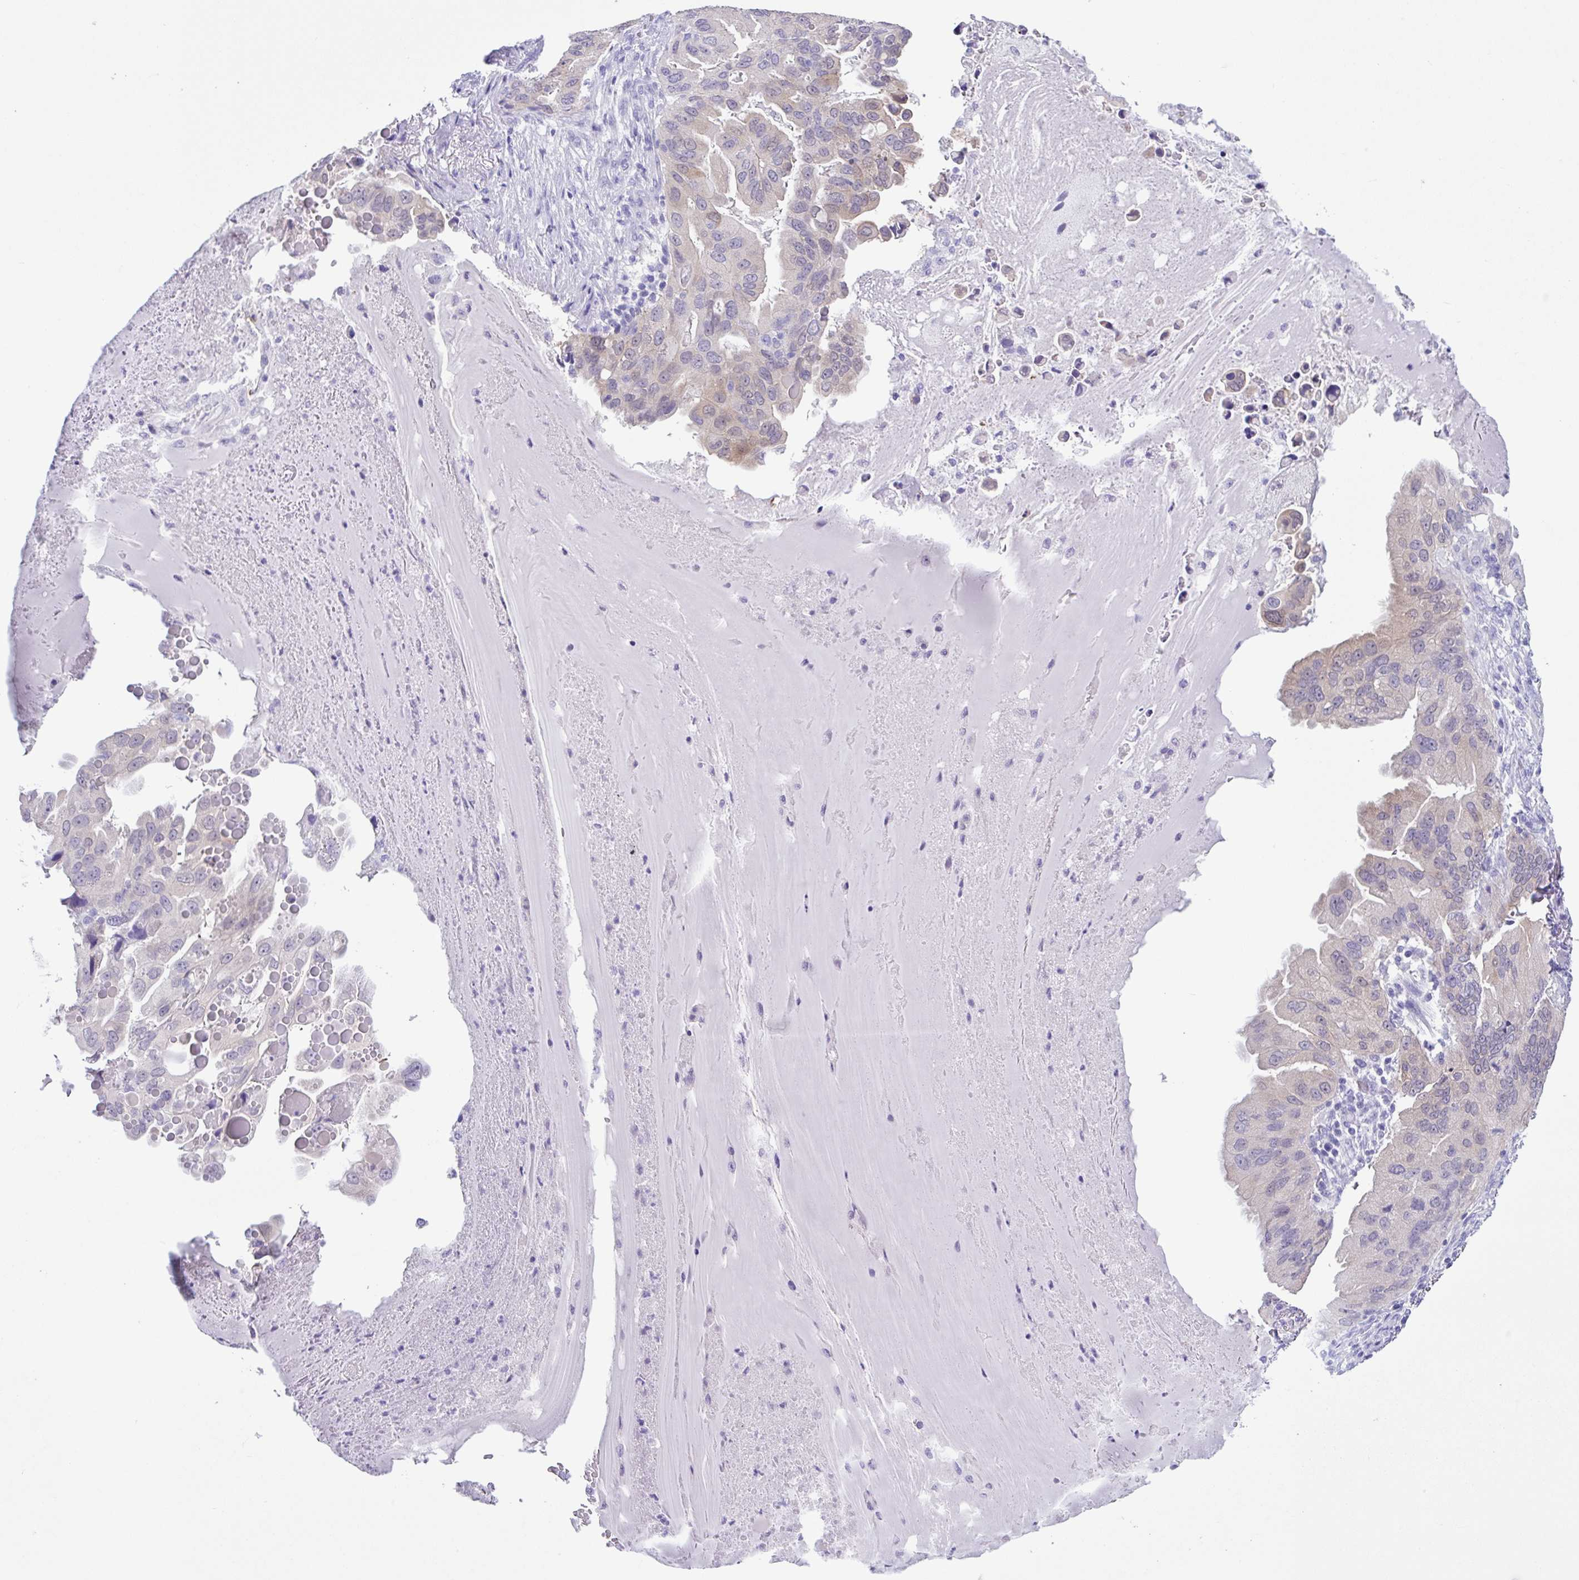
{"staining": {"intensity": "weak", "quantity": "<25%", "location": "cytoplasmic/membranous"}, "tissue": "lung cancer", "cell_type": "Tumor cells", "image_type": "cancer", "snomed": [{"axis": "morphology", "description": "Adenocarcinoma, NOS"}, {"axis": "topography", "description": "Lung"}], "caption": "This is an immunohistochemistry image of lung cancer (adenocarcinoma). There is no expression in tumor cells.", "gene": "LGALS4", "patient": {"sex": "female", "age": 69}}